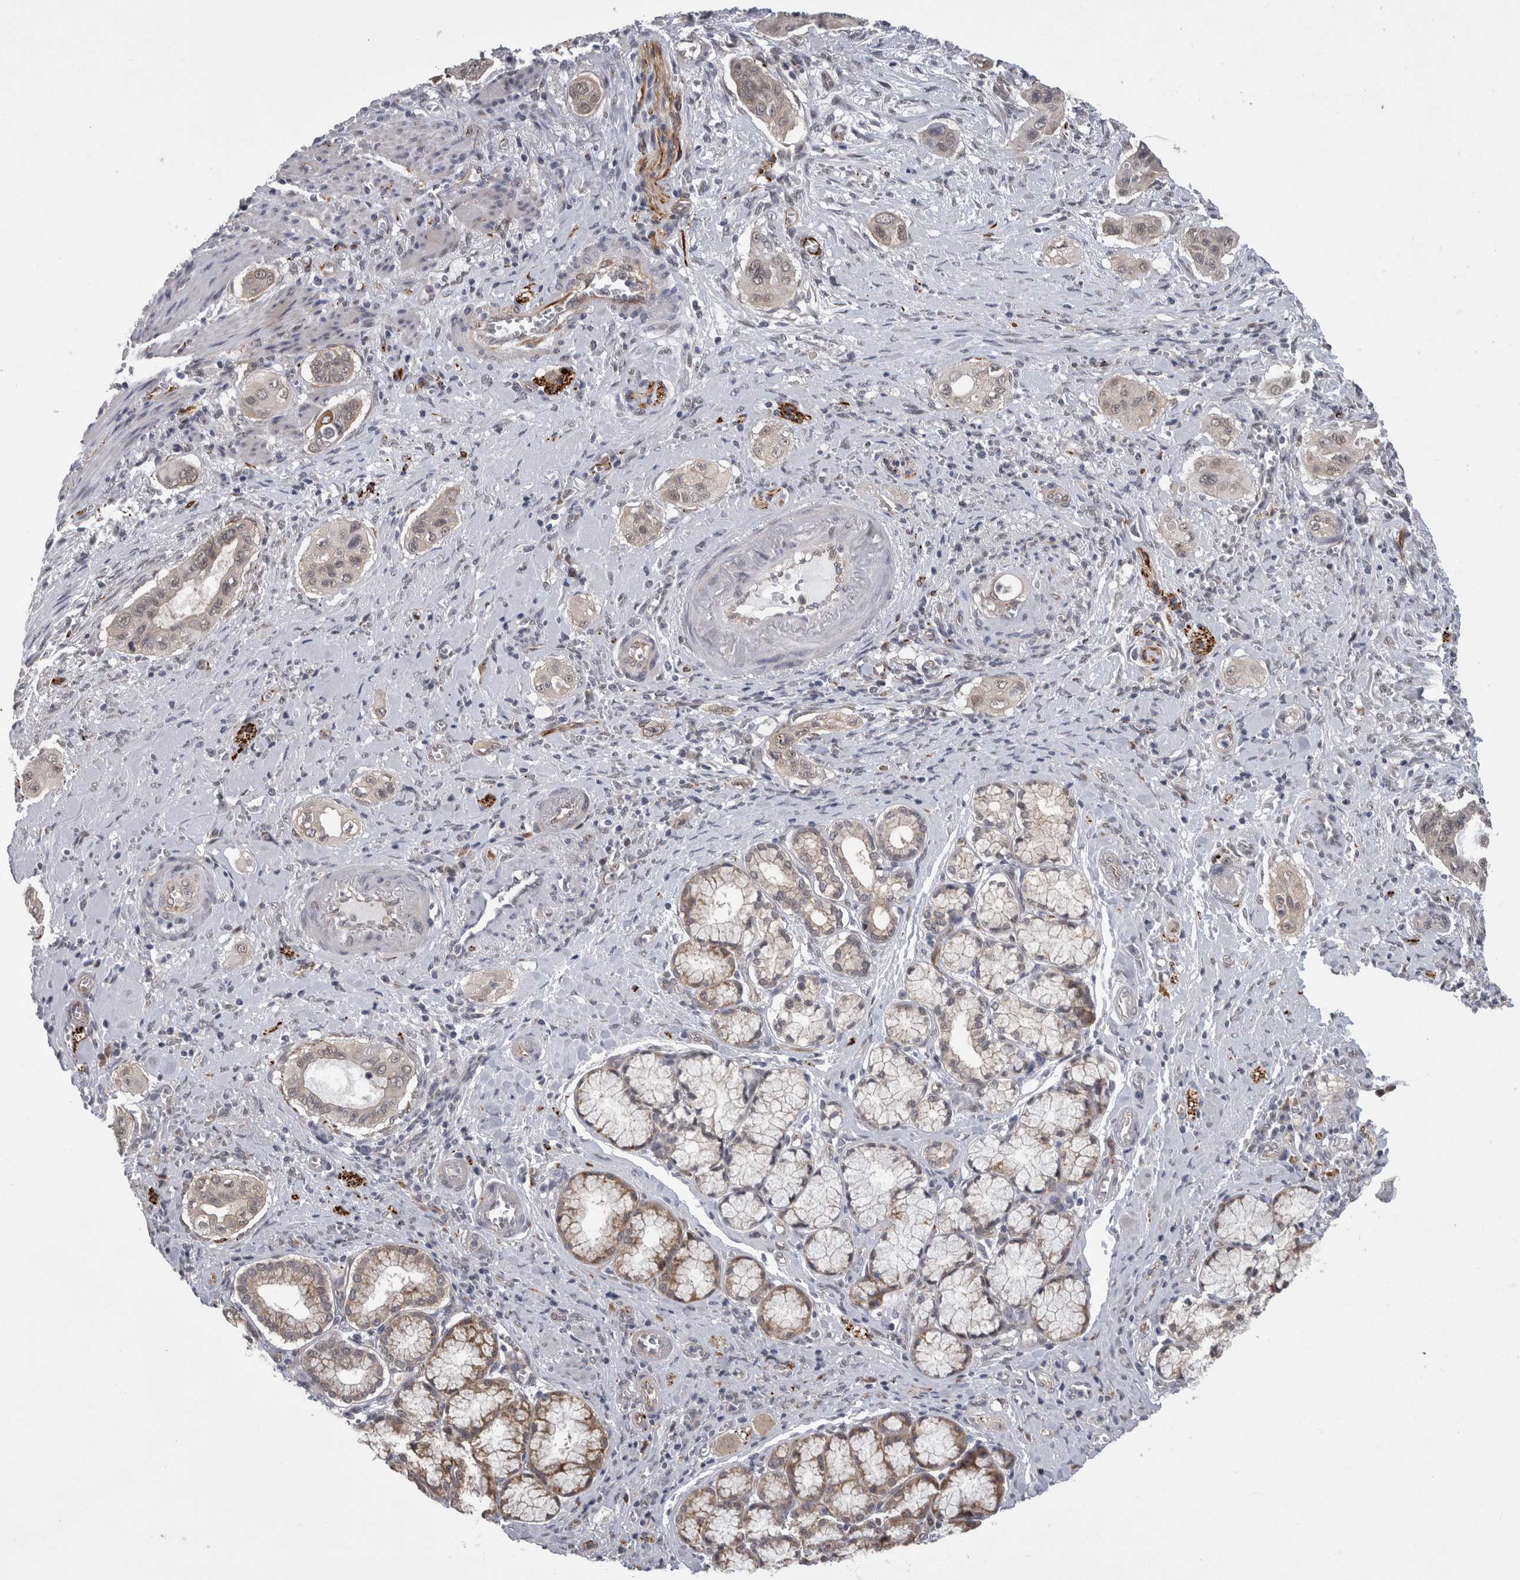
{"staining": {"intensity": "negative", "quantity": "none", "location": "none"}, "tissue": "pancreatic cancer", "cell_type": "Tumor cells", "image_type": "cancer", "snomed": [{"axis": "morphology", "description": "Adenocarcinoma, NOS"}, {"axis": "topography", "description": "Pancreas"}], "caption": "Immunohistochemistry (IHC) image of neoplastic tissue: human pancreatic adenocarcinoma stained with DAB (3,3'-diaminobenzidine) displays no significant protein expression in tumor cells. (Immunohistochemistry, brightfield microscopy, high magnification).", "gene": "FAM83H", "patient": {"sex": "male", "age": 77}}